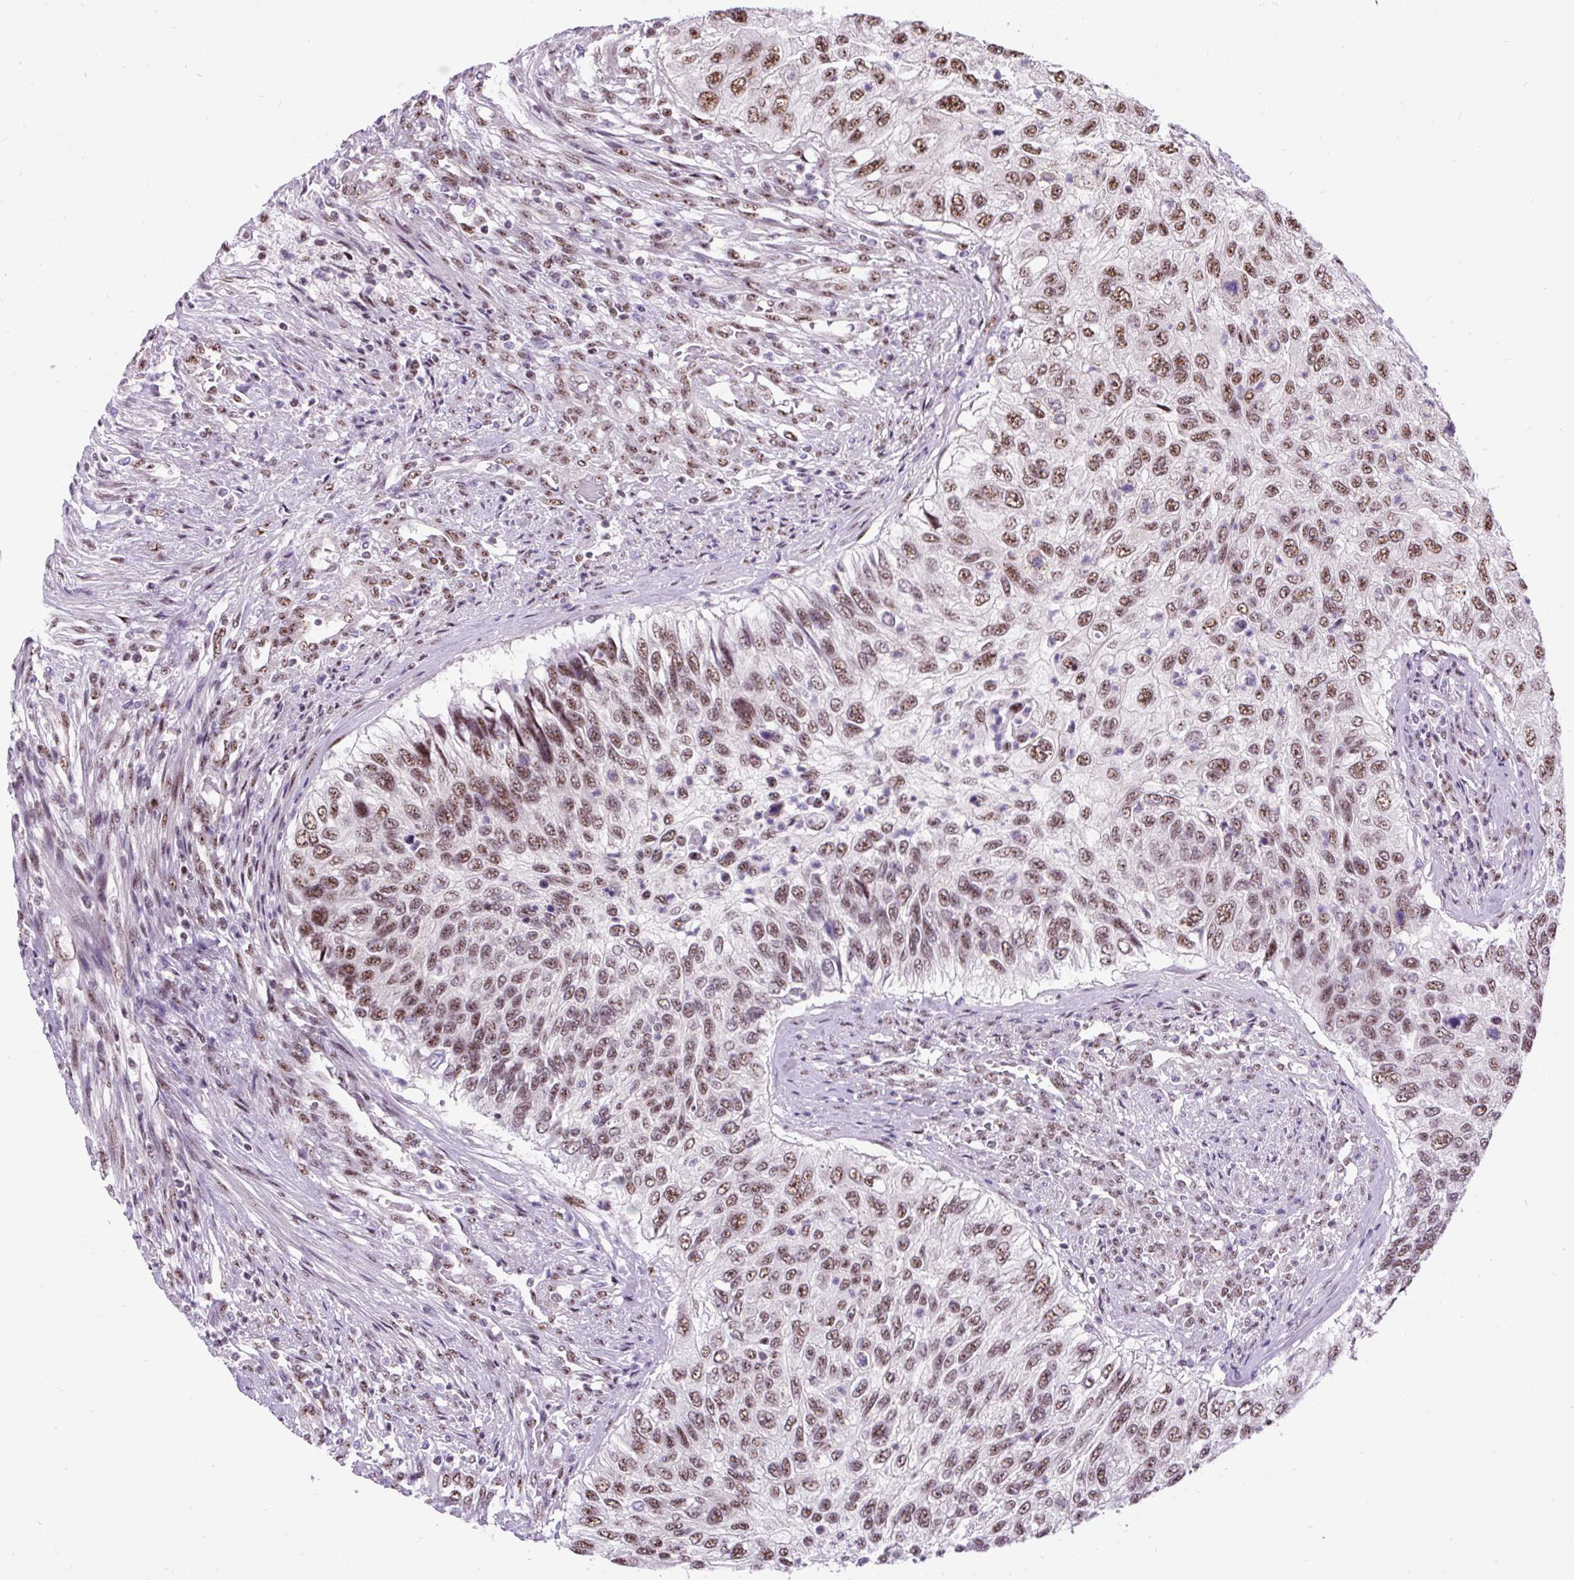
{"staining": {"intensity": "moderate", "quantity": ">75%", "location": "nuclear"}, "tissue": "urothelial cancer", "cell_type": "Tumor cells", "image_type": "cancer", "snomed": [{"axis": "morphology", "description": "Urothelial carcinoma, High grade"}, {"axis": "topography", "description": "Urinary bladder"}], "caption": "A brown stain shows moderate nuclear expression of a protein in urothelial carcinoma (high-grade) tumor cells.", "gene": "SMC5", "patient": {"sex": "female", "age": 60}}